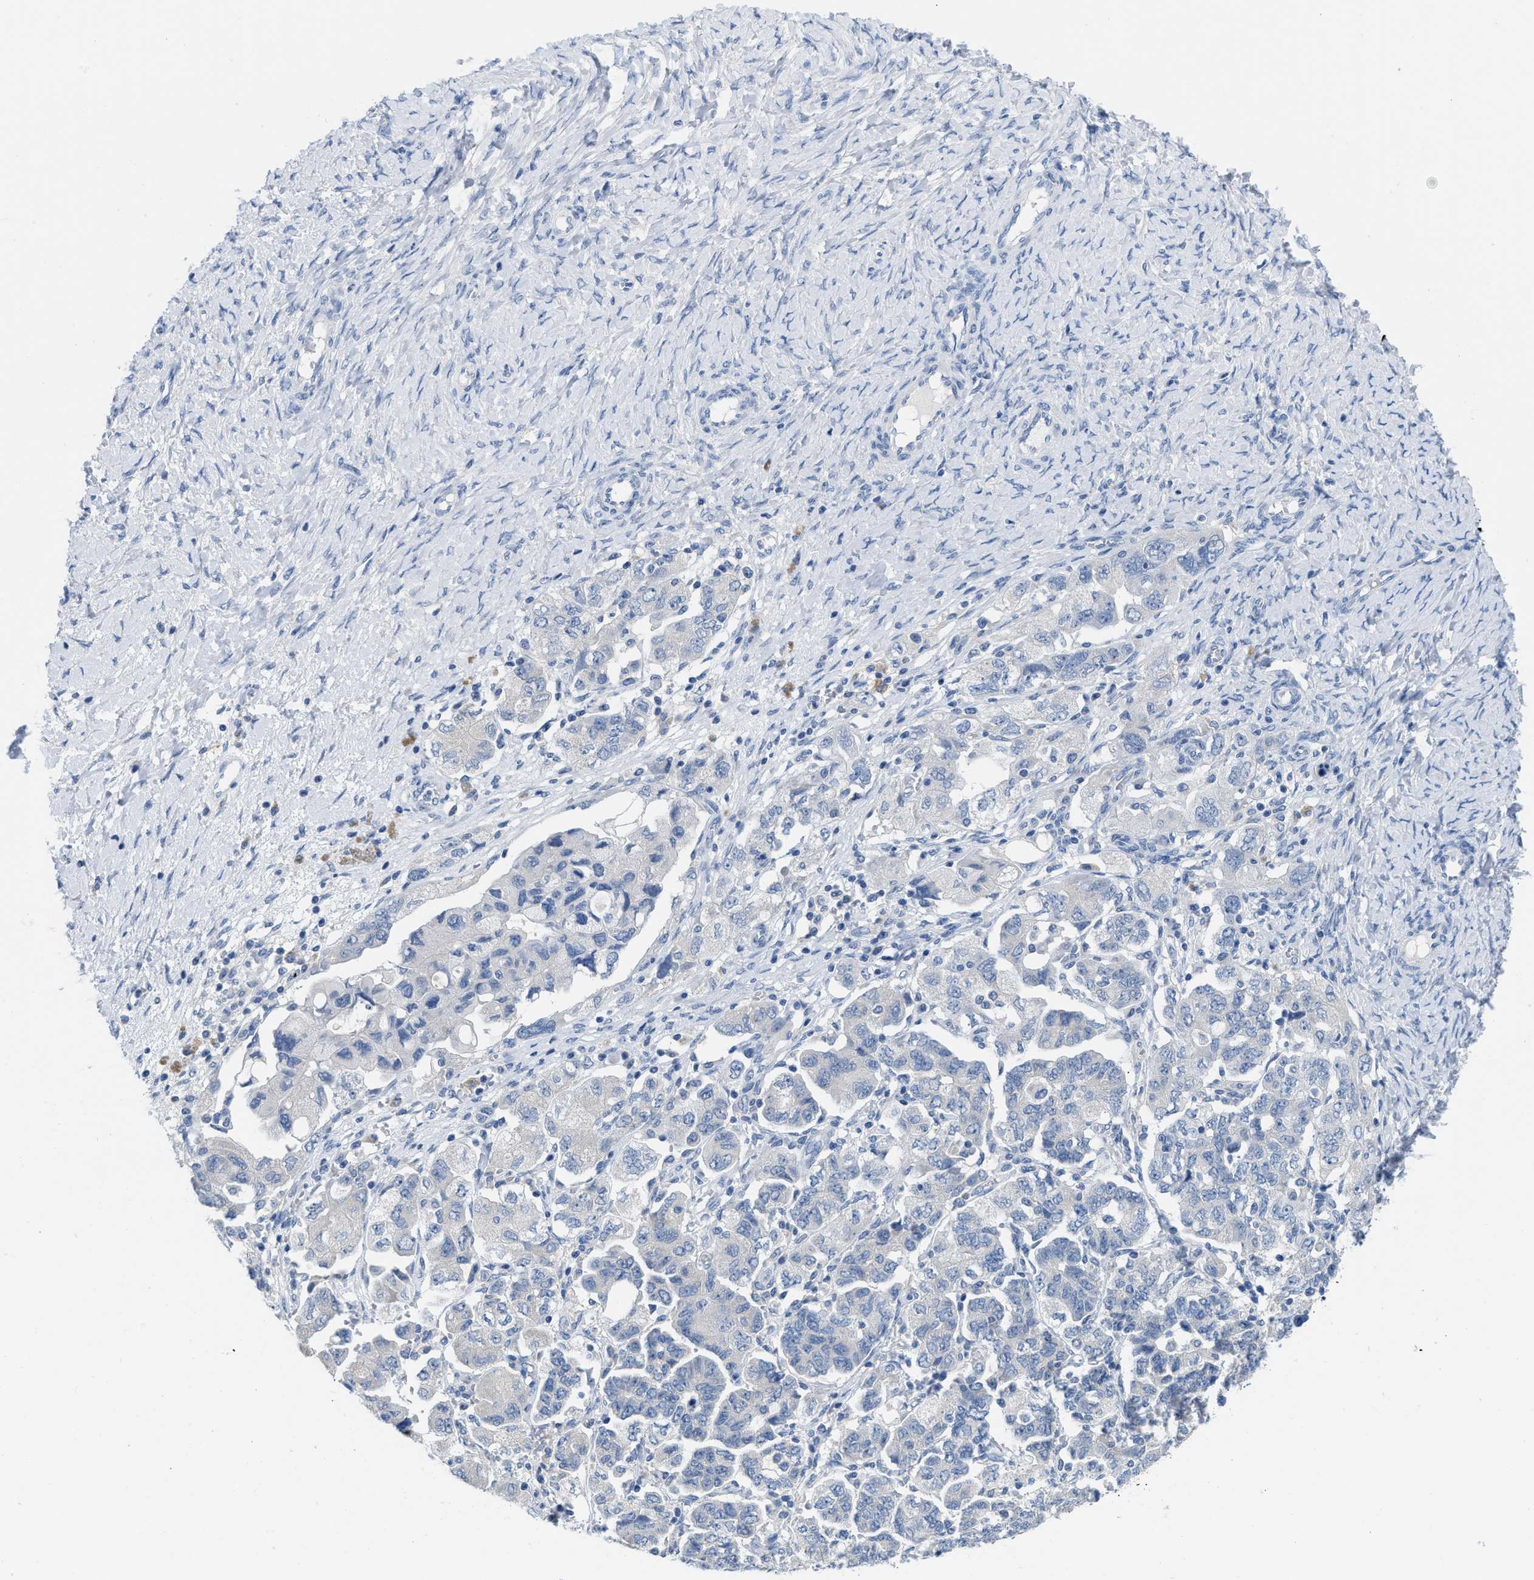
{"staining": {"intensity": "negative", "quantity": "none", "location": "none"}, "tissue": "ovarian cancer", "cell_type": "Tumor cells", "image_type": "cancer", "snomed": [{"axis": "morphology", "description": "Carcinoma, NOS"}, {"axis": "morphology", "description": "Cystadenocarcinoma, serous, NOS"}, {"axis": "topography", "description": "Ovary"}], "caption": "A histopathology image of ovarian cancer stained for a protein reveals no brown staining in tumor cells.", "gene": "PYY", "patient": {"sex": "female", "age": 69}}